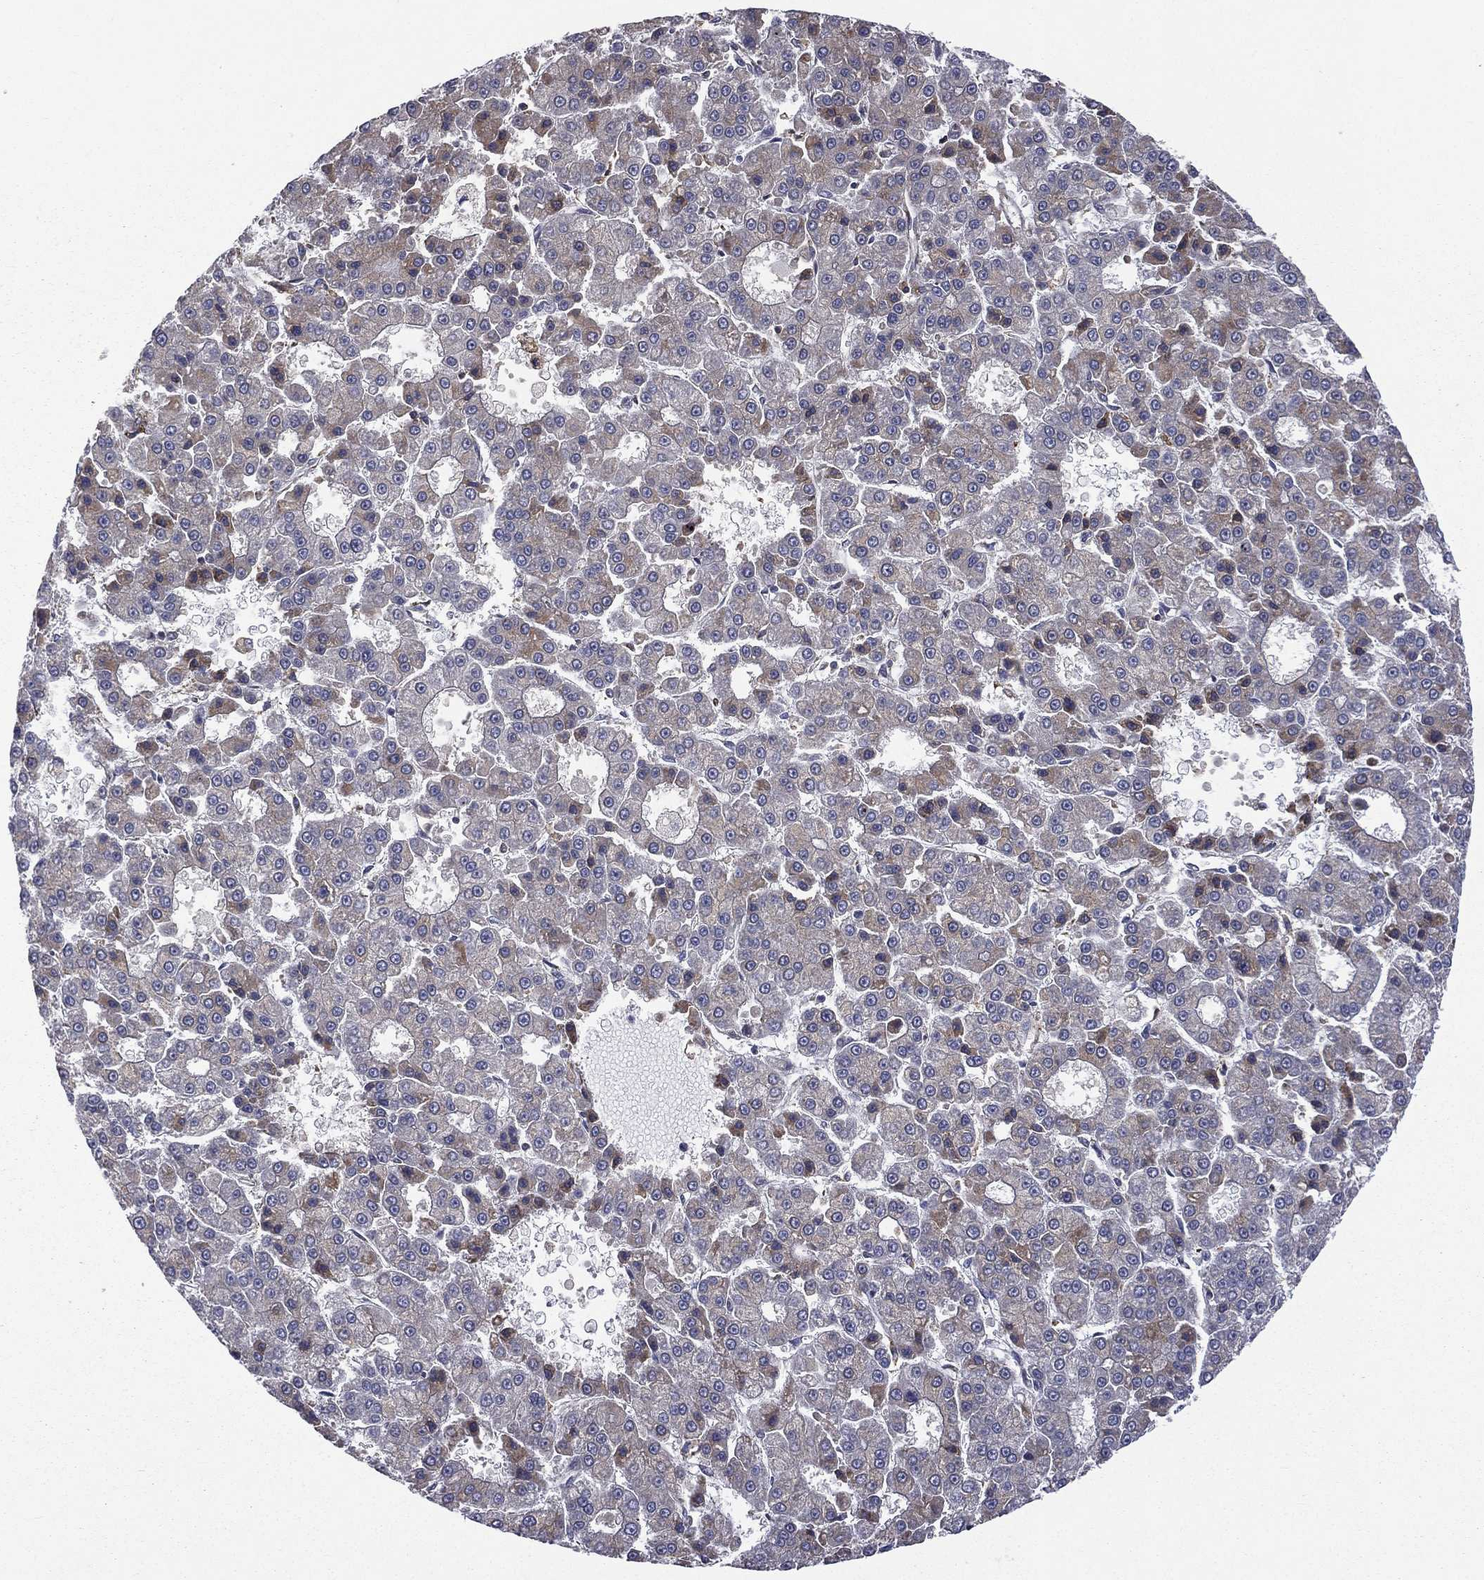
{"staining": {"intensity": "weak", "quantity": "<25%", "location": "cytoplasmic/membranous"}, "tissue": "liver cancer", "cell_type": "Tumor cells", "image_type": "cancer", "snomed": [{"axis": "morphology", "description": "Carcinoma, Hepatocellular, NOS"}, {"axis": "topography", "description": "Liver"}], "caption": "Immunohistochemistry of human liver cancer (hepatocellular carcinoma) demonstrates no positivity in tumor cells.", "gene": "C20orf96", "patient": {"sex": "male", "age": 70}}